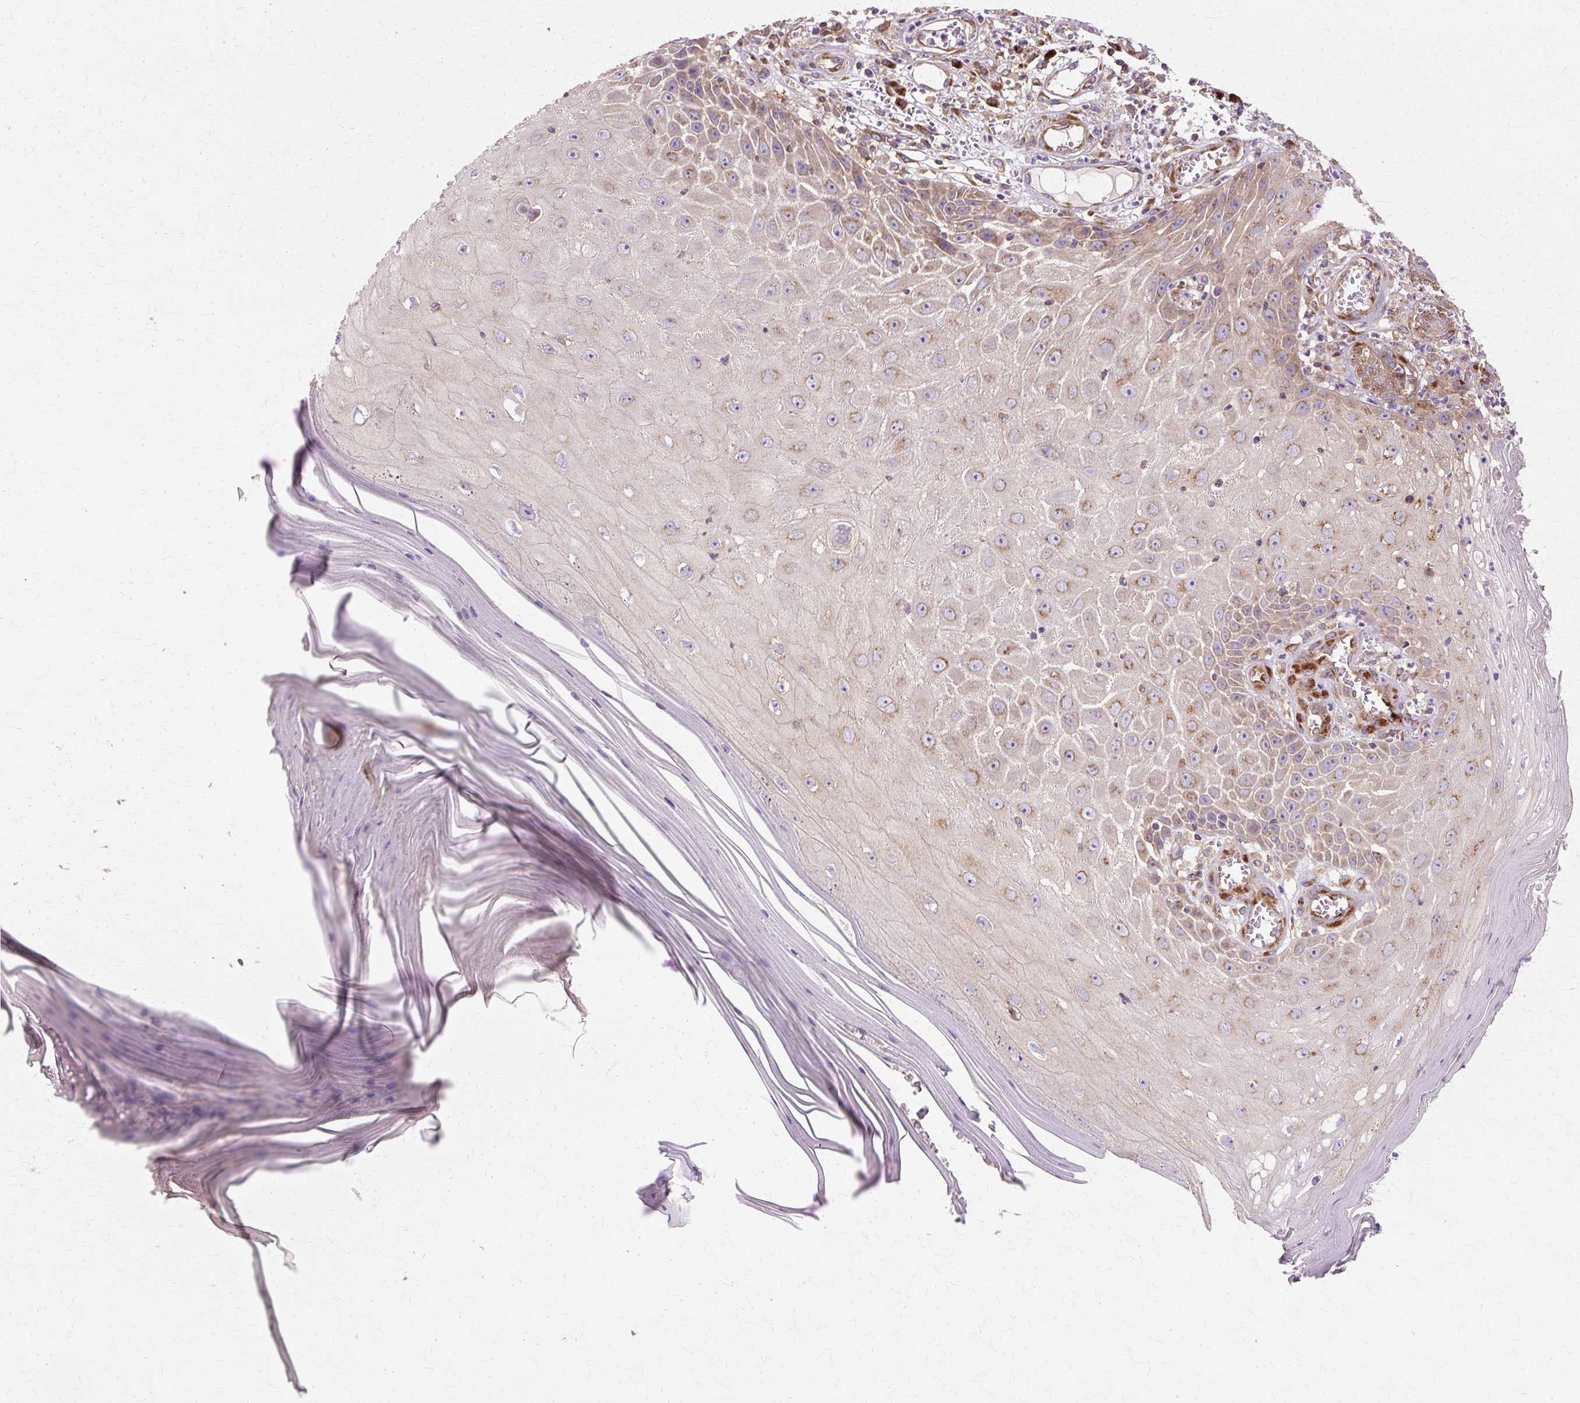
{"staining": {"intensity": "moderate", "quantity": "25%-75%", "location": "cytoplasmic/membranous"}, "tissue": "skin cancer", "cell_type": "Tumor cells", "image_type": "cancer", "snomed": [{"axis": "morphology", "description": "Squamous cell carcinoma, NOS"}, {"axis": "topography", "description": "Skin"}], "caption": "This histopathology image displays immunohistochemistry (IHC) staining of squamous cell carcinoma (skin), with medium moderate cytoplasmic/membranous expression in approximately 25%-75% of tumor cells.", "gene": "COPB1", "patient": {"sex": "female", "age": 73}}